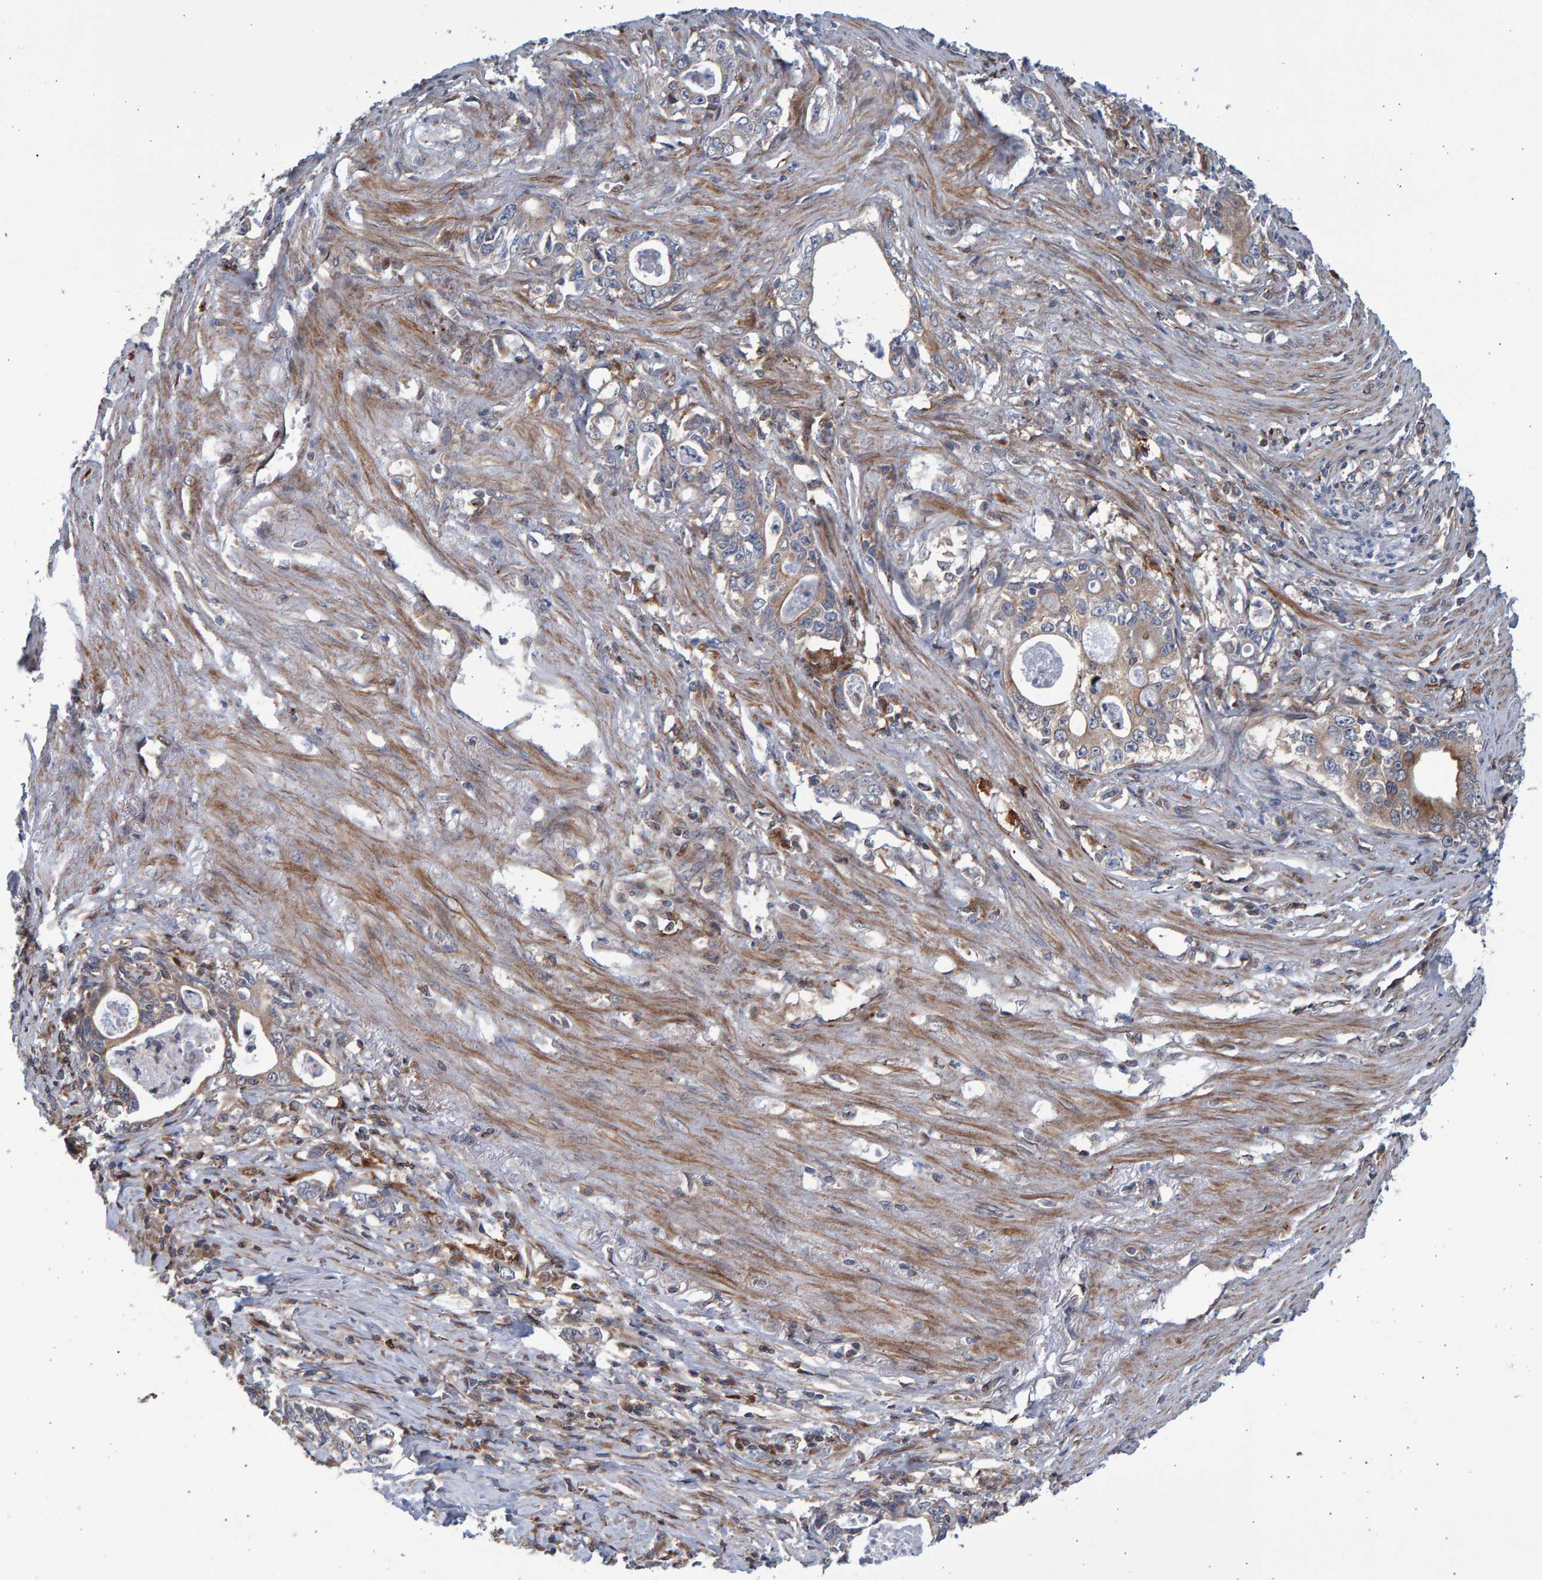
{"staining": {"intensity": "weak", "quantity": ">75%", "location": "cytoplasmic/membranous"}, "tissue": "stomach cancer", "cell_type": "Tumor cells", "image_type": "cancer", "snomed": [{"axis": "morphology", "description": "Adenocarcinoma, NOS"}, {"axis": "topography", "description": "Stomach, lower"}], "caption": "Stomach cancer stained with a protein marker reveals weak staining in tumor cells.", "gene": "LRBA", "patient": {"sex": "female", "age": 72}}